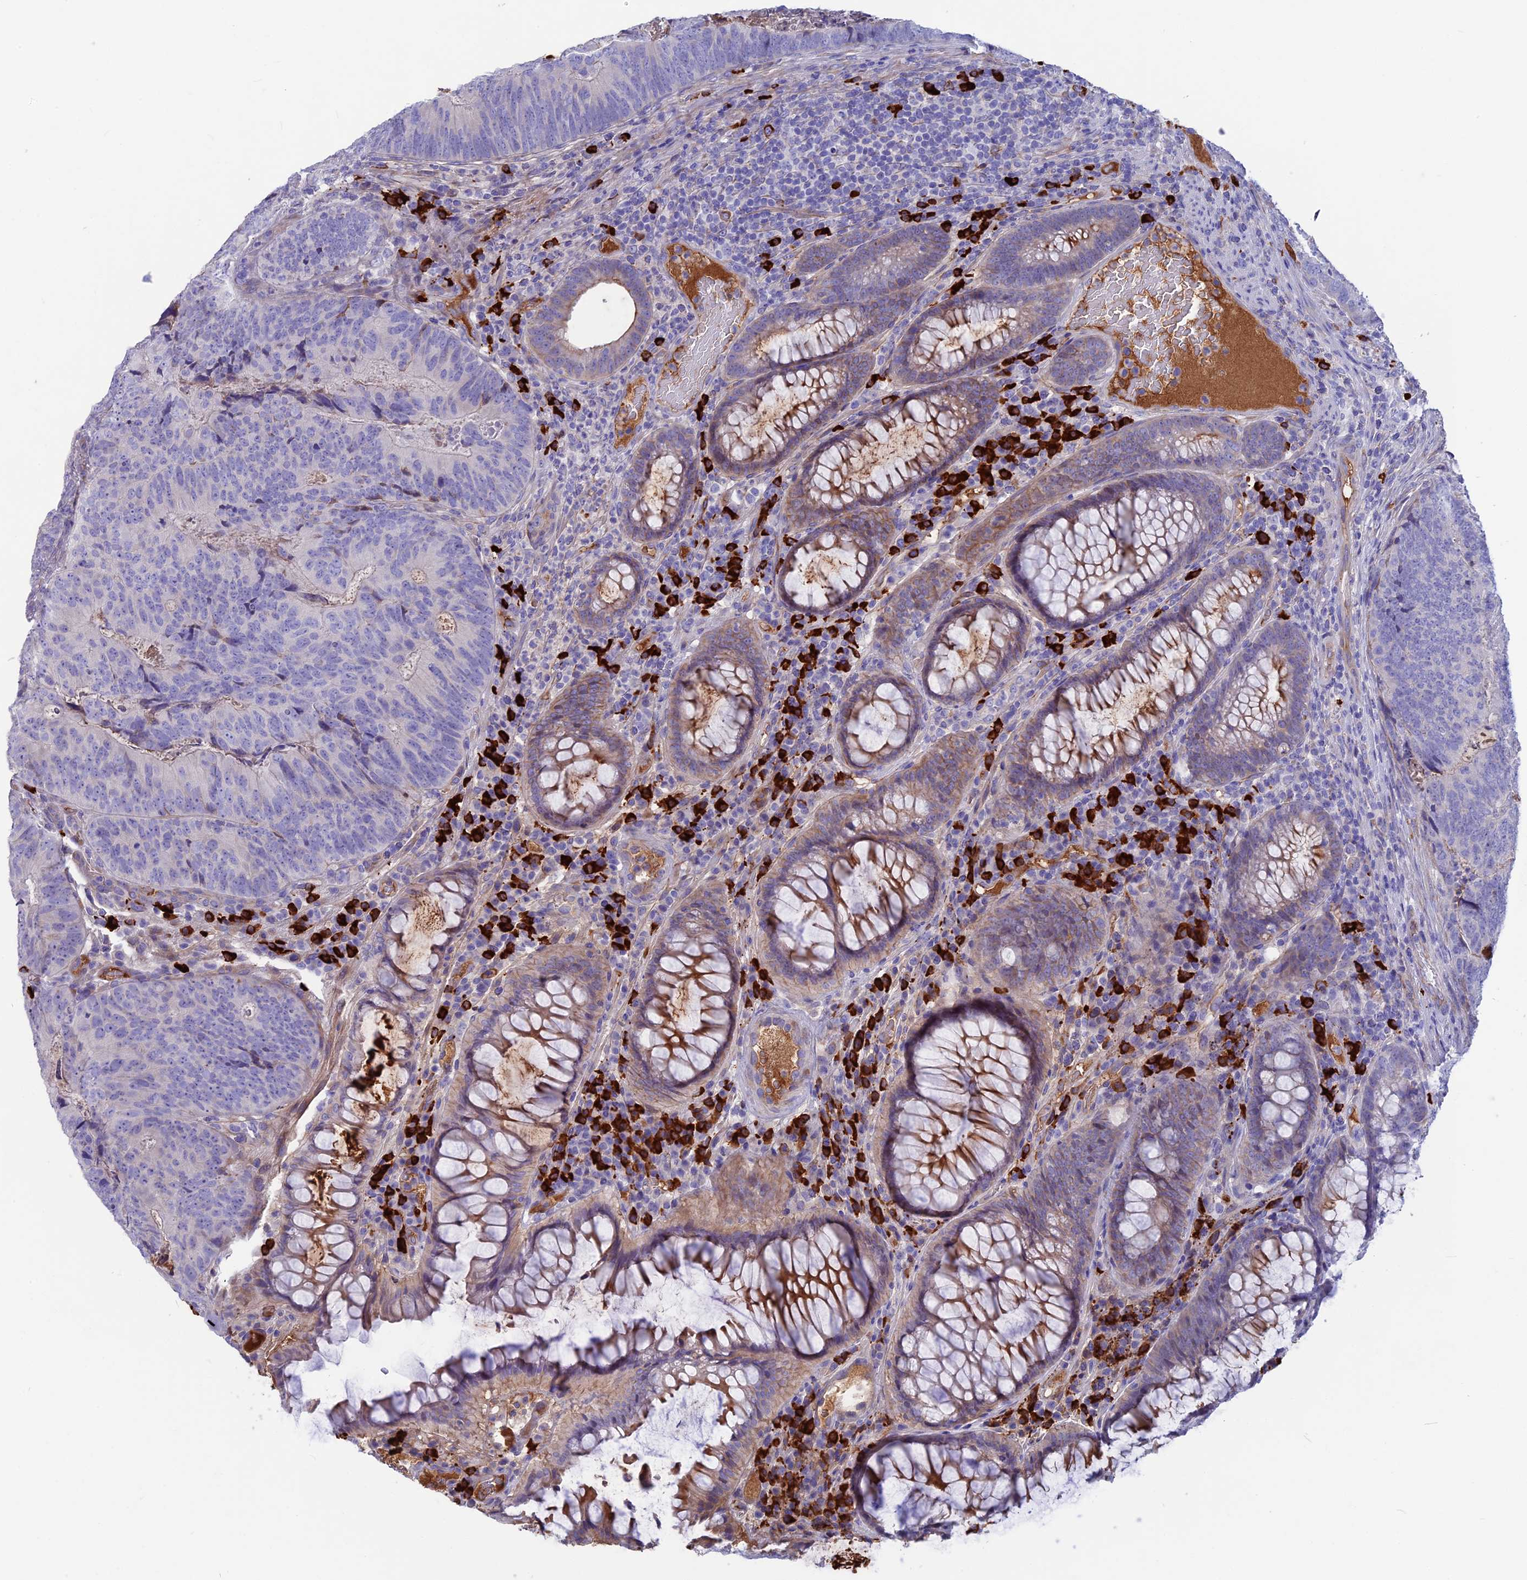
{"staining": {"intensity": "negative", "quantity": "none", "location": "none"}, "tissue": "colorectal cancer", "cell_type": "Tumor cells", "image_type": "cancer", "snomed": [{"axis": "morphology", "description": "Adenocarcinoma, NOS"}, {"axis": "topography", "description": "Colon"}], "caption": "There is no significant staining in tumor cells of colorectal adenocarcinoma.", "gene": "SNAP91", "patient": {"sex": "female", "age": 67}}